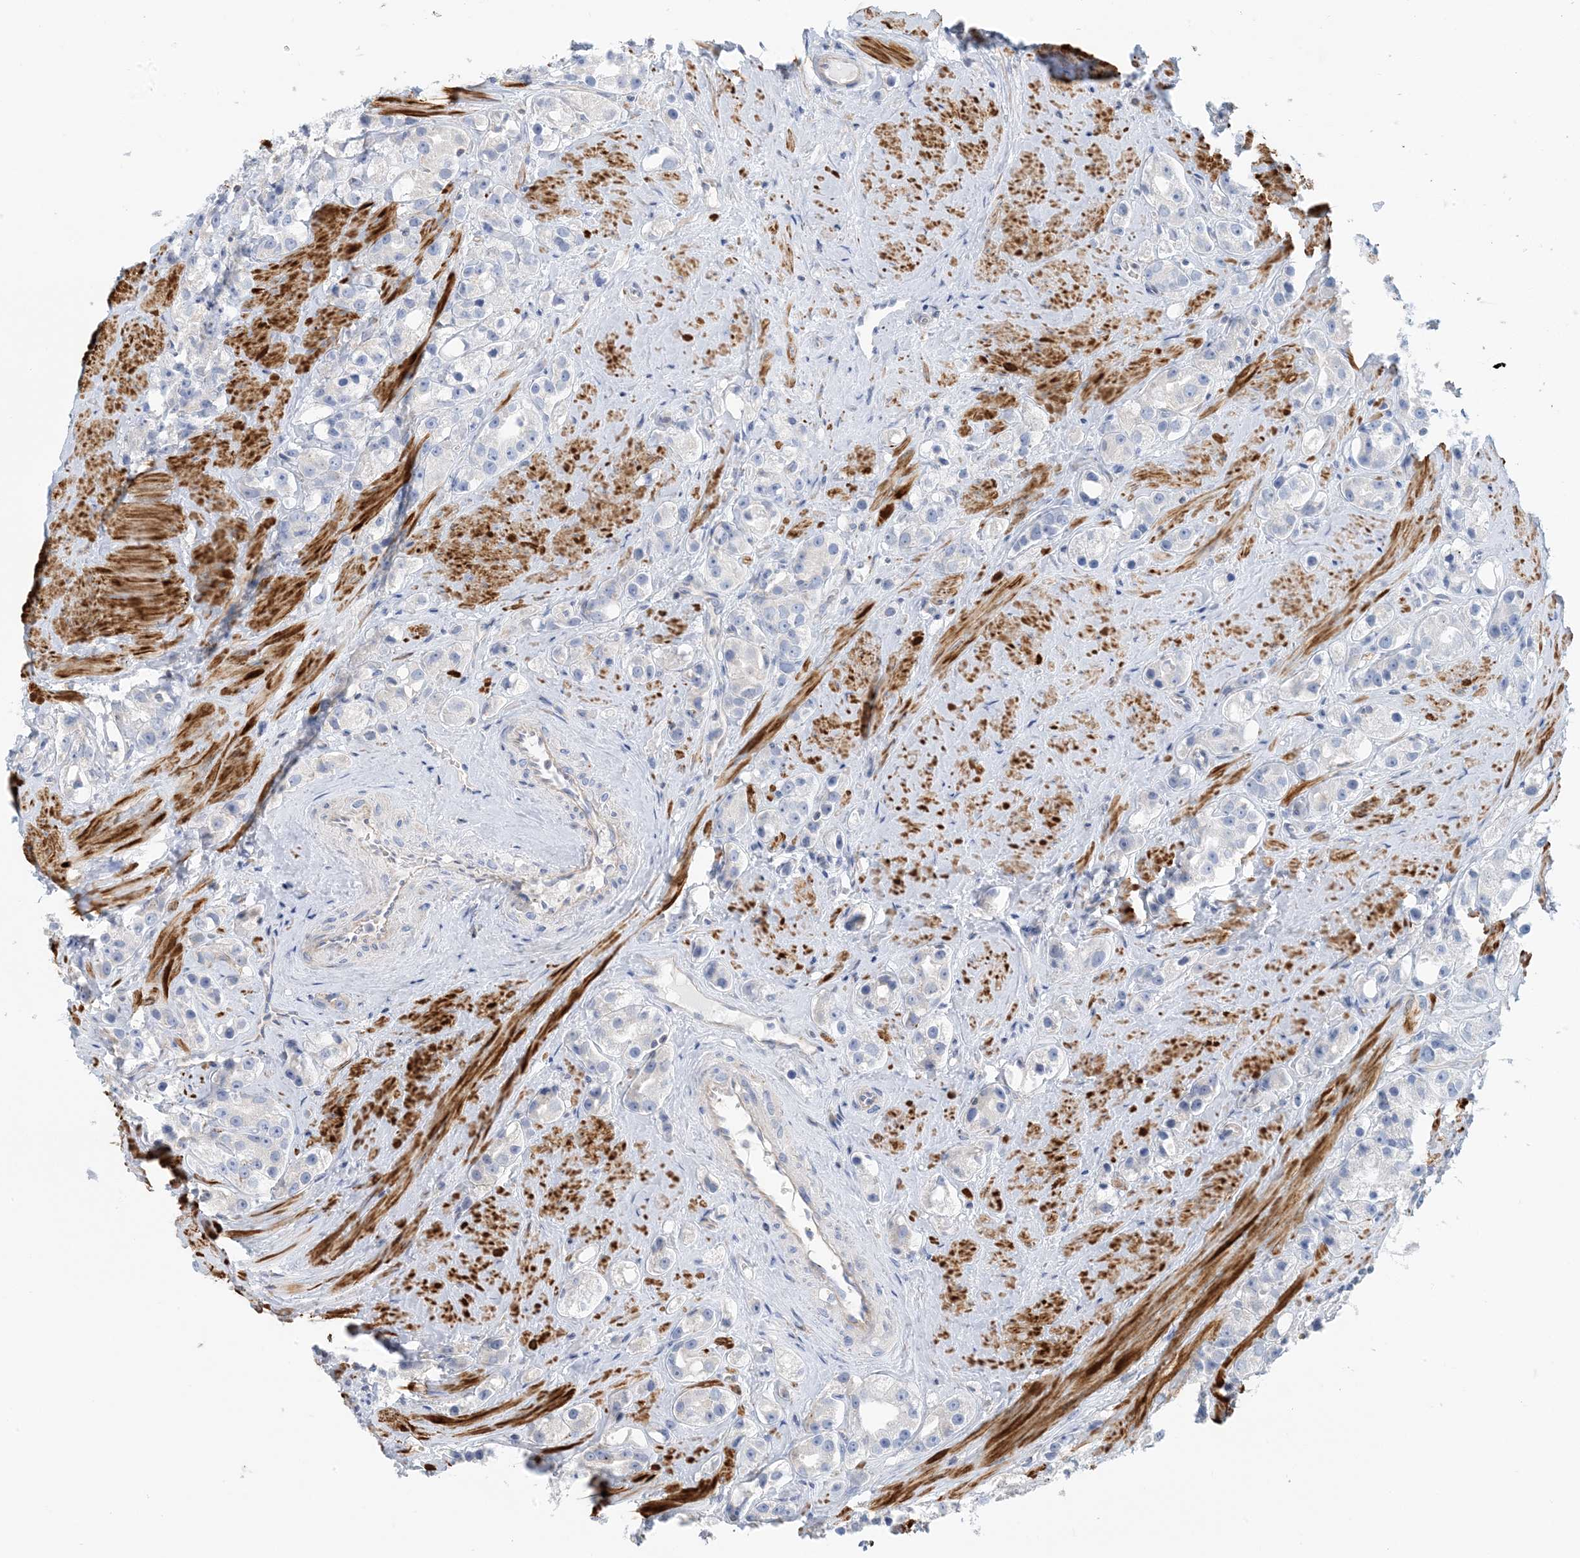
{"staining": {"intensity": "negative", "quantity": "none", "location": "none"}, "tissue": "prostate cancer", "cell_type": "Tumor cells", "image_type": "cancer", "snomed": [{"axis": "morphology", "description": "Adenocarcinoma, NOS"}, {"axis": "topography", "description": "Prostate"}], "caption": "Photomicrograph shows no protein staining in tumor cells of prostate adenocarcinoma tissue. (Brightfield microscopy of DAB IHC at high magnification).", "gene": "CALHM5", "patient": {"sex": "male", "age": 79}}